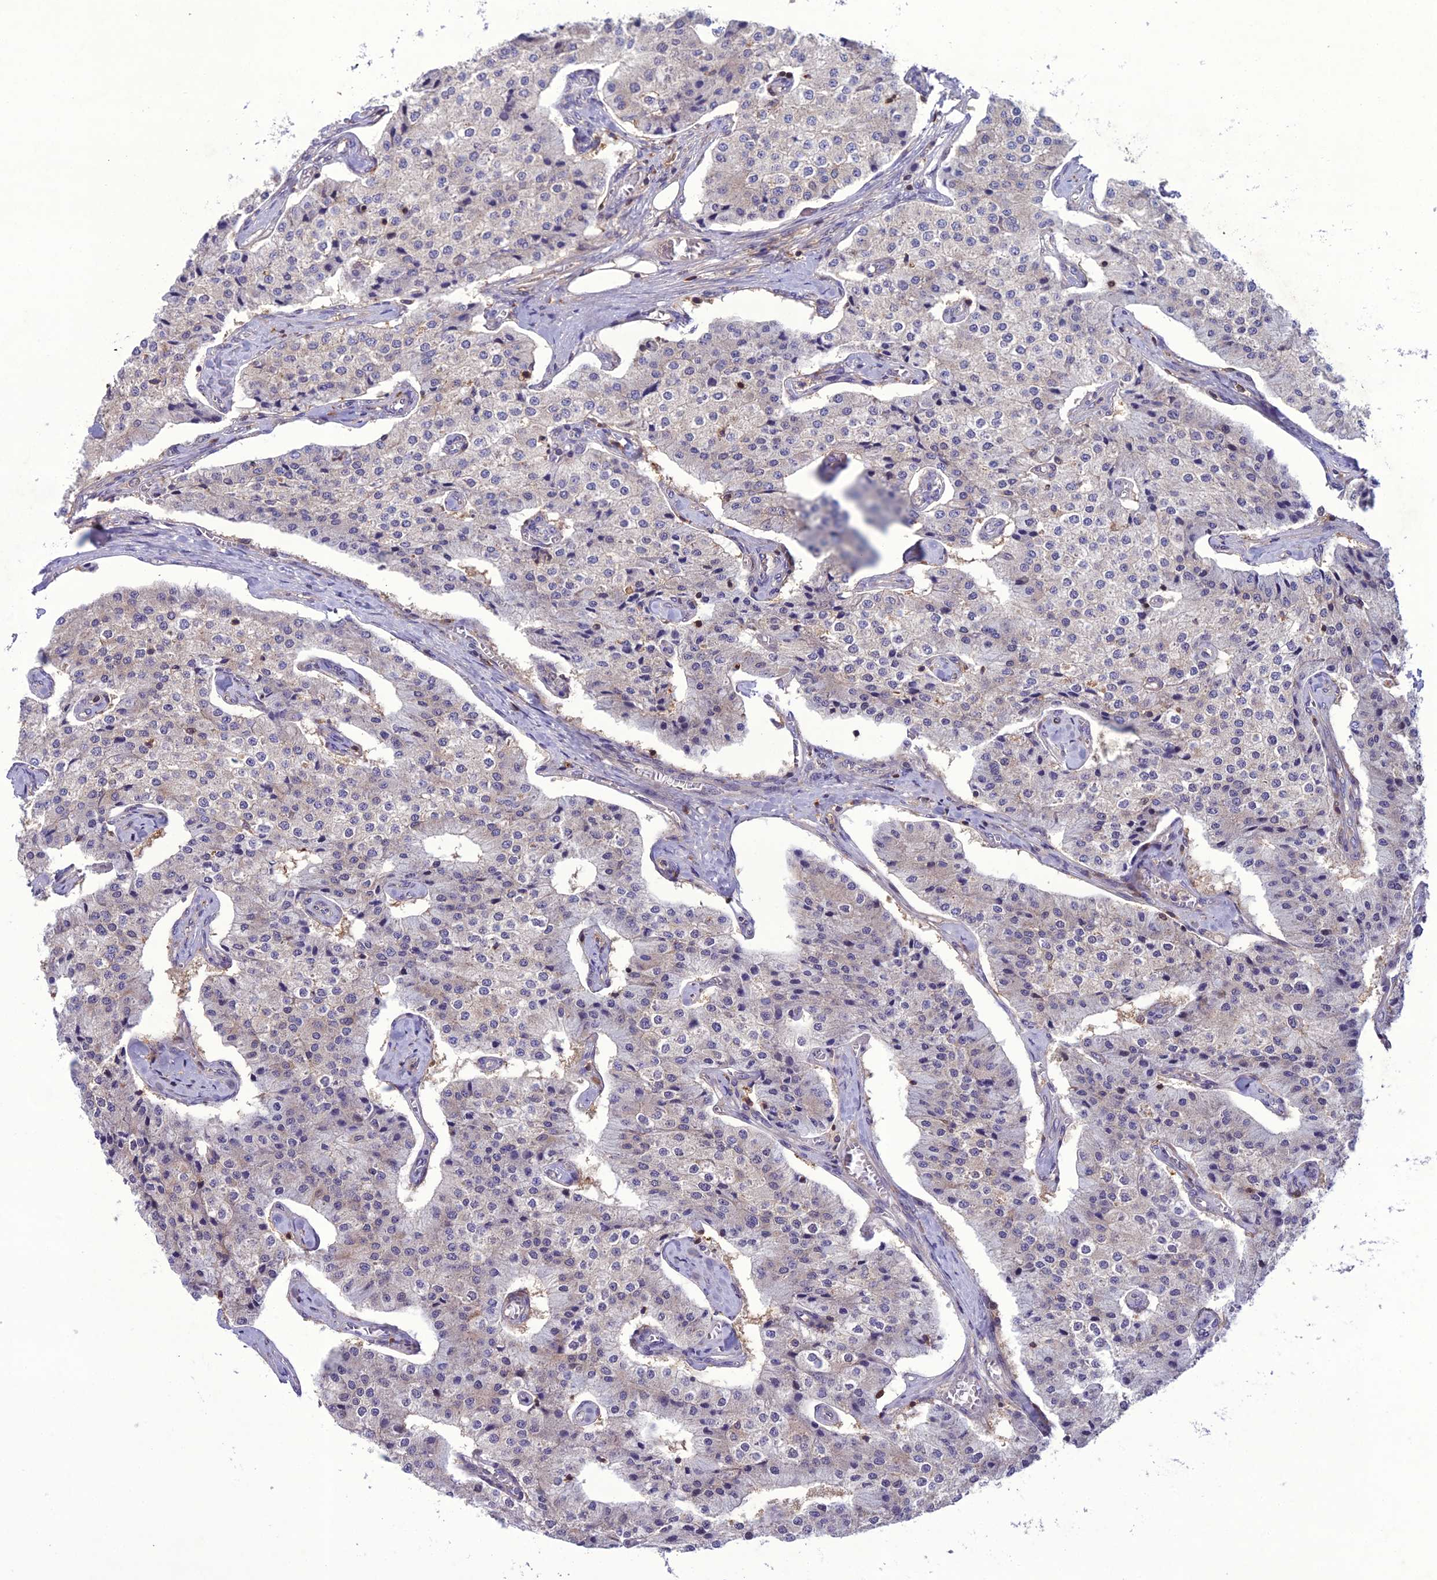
{"staining": {"intensity": "weak", "quantity": "<25%", "location": "cytoplasmic/membranous"}, "tissue": "carcinoid", "cell_type": "Tumor cells", "image_type": "cancer", "snomed": [{"axis": "morphology", "description": "Carcinoid, malignant, NOS"}, {"axis": "topography", "description": "Colon"}], "caption": "This is an IHC micrograph of malignant carcinoid. There is no positivity in tumor cells.", "gene": "GDF6", "patient": {"sex": "female", "age": 52}}